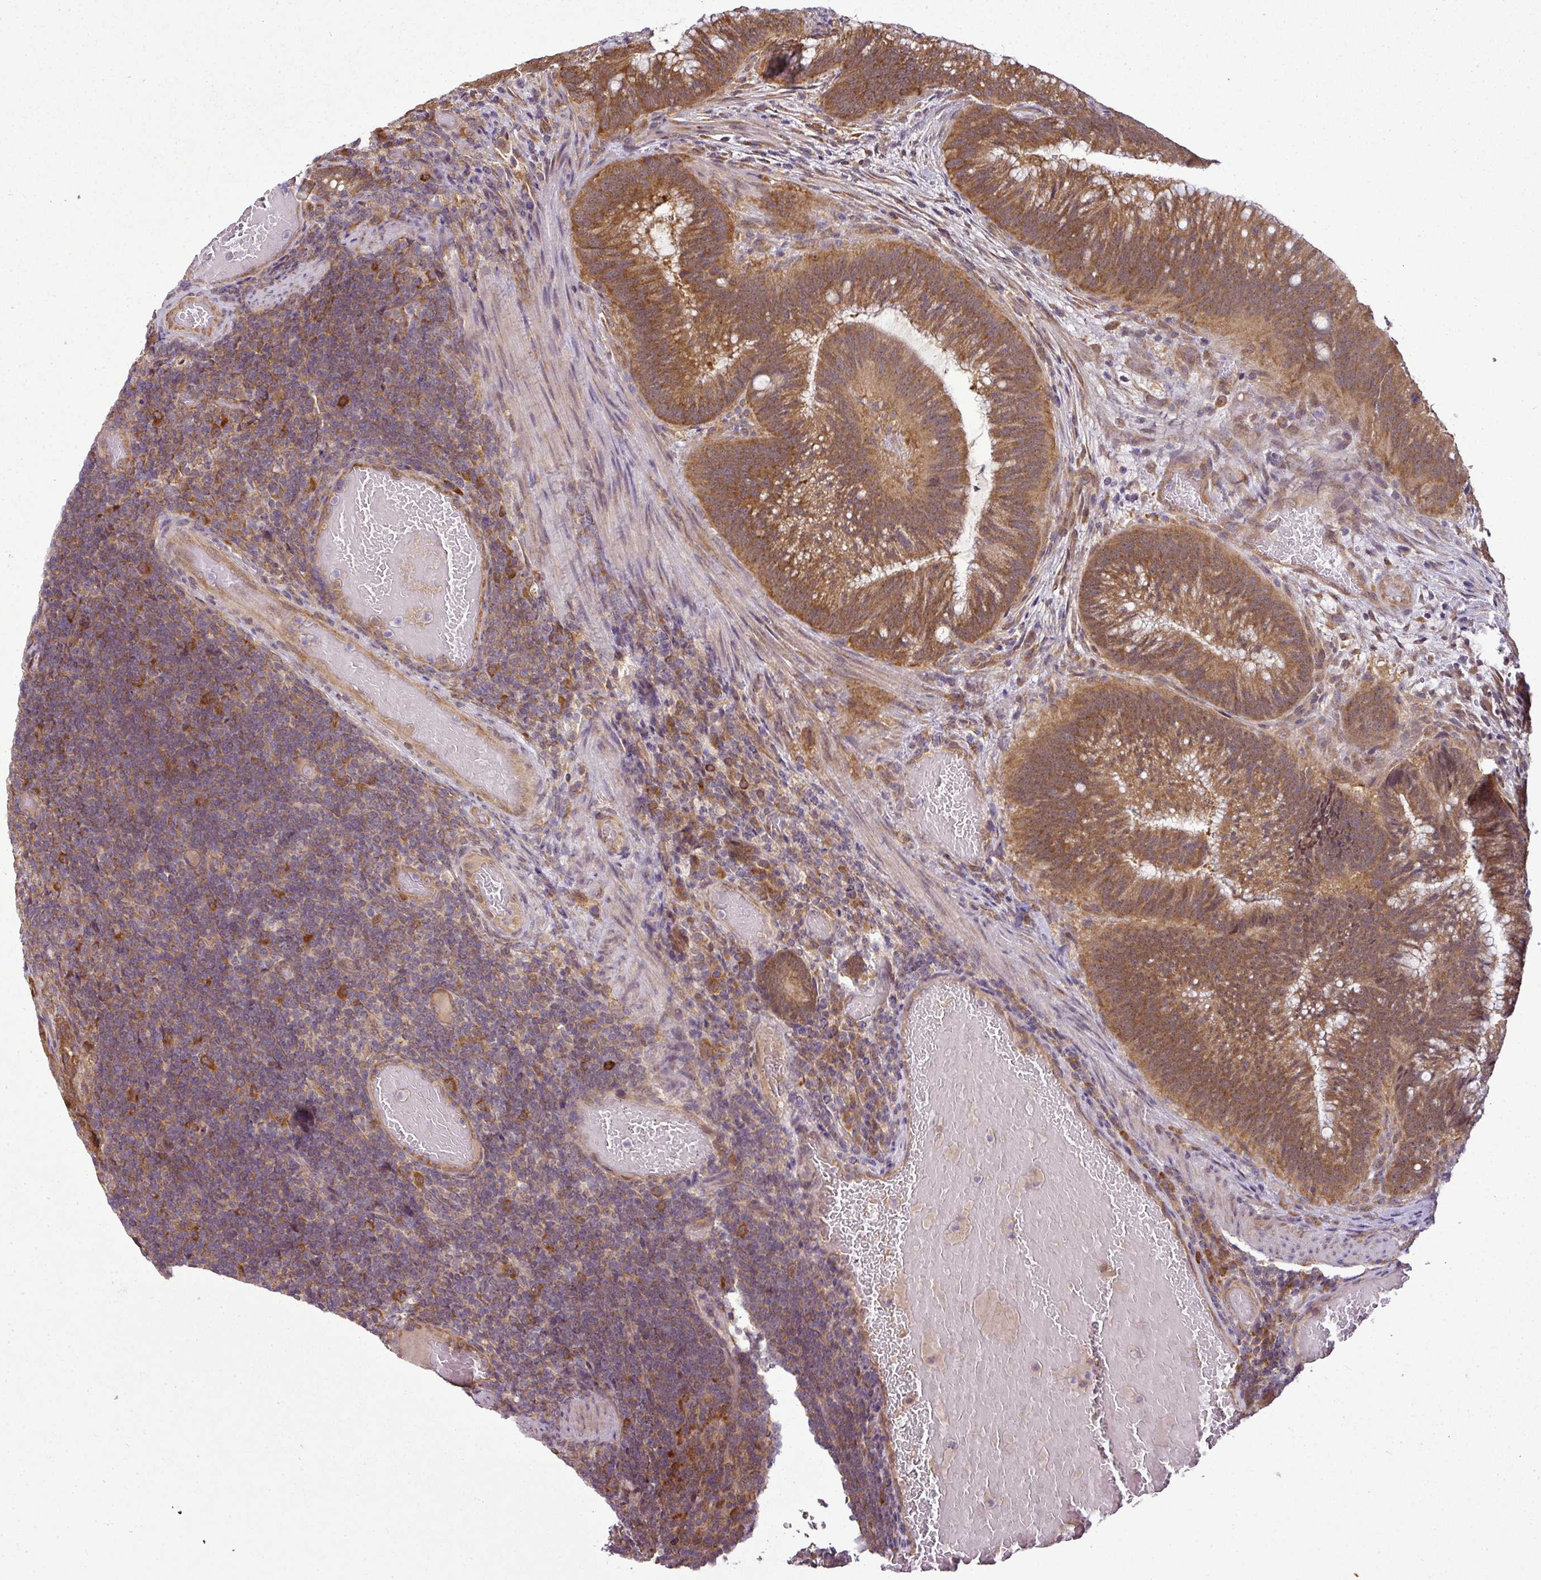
{"staining": {"intensity": "strong", "quantity": ">75%", "location": "cytoplasmic/membranous"}, "tissue": "colorectal cancer", "cell_type": "Tumor cells", "image_type": "cancer", "snomed": [{"axis": "morphology", "description": "Adenocarcinoma, NOS"}, {"axis": "topography", "description": "Colon"}], "caption": "Protein expression by immunohistochemistry demonstrates strong cytoplasmic/membranous expression in approximately >75% of tumor cells in colorectal adenocarcinoma.", "gene": "RBM4B", "patient": {"sex": "female", "age": 43}}